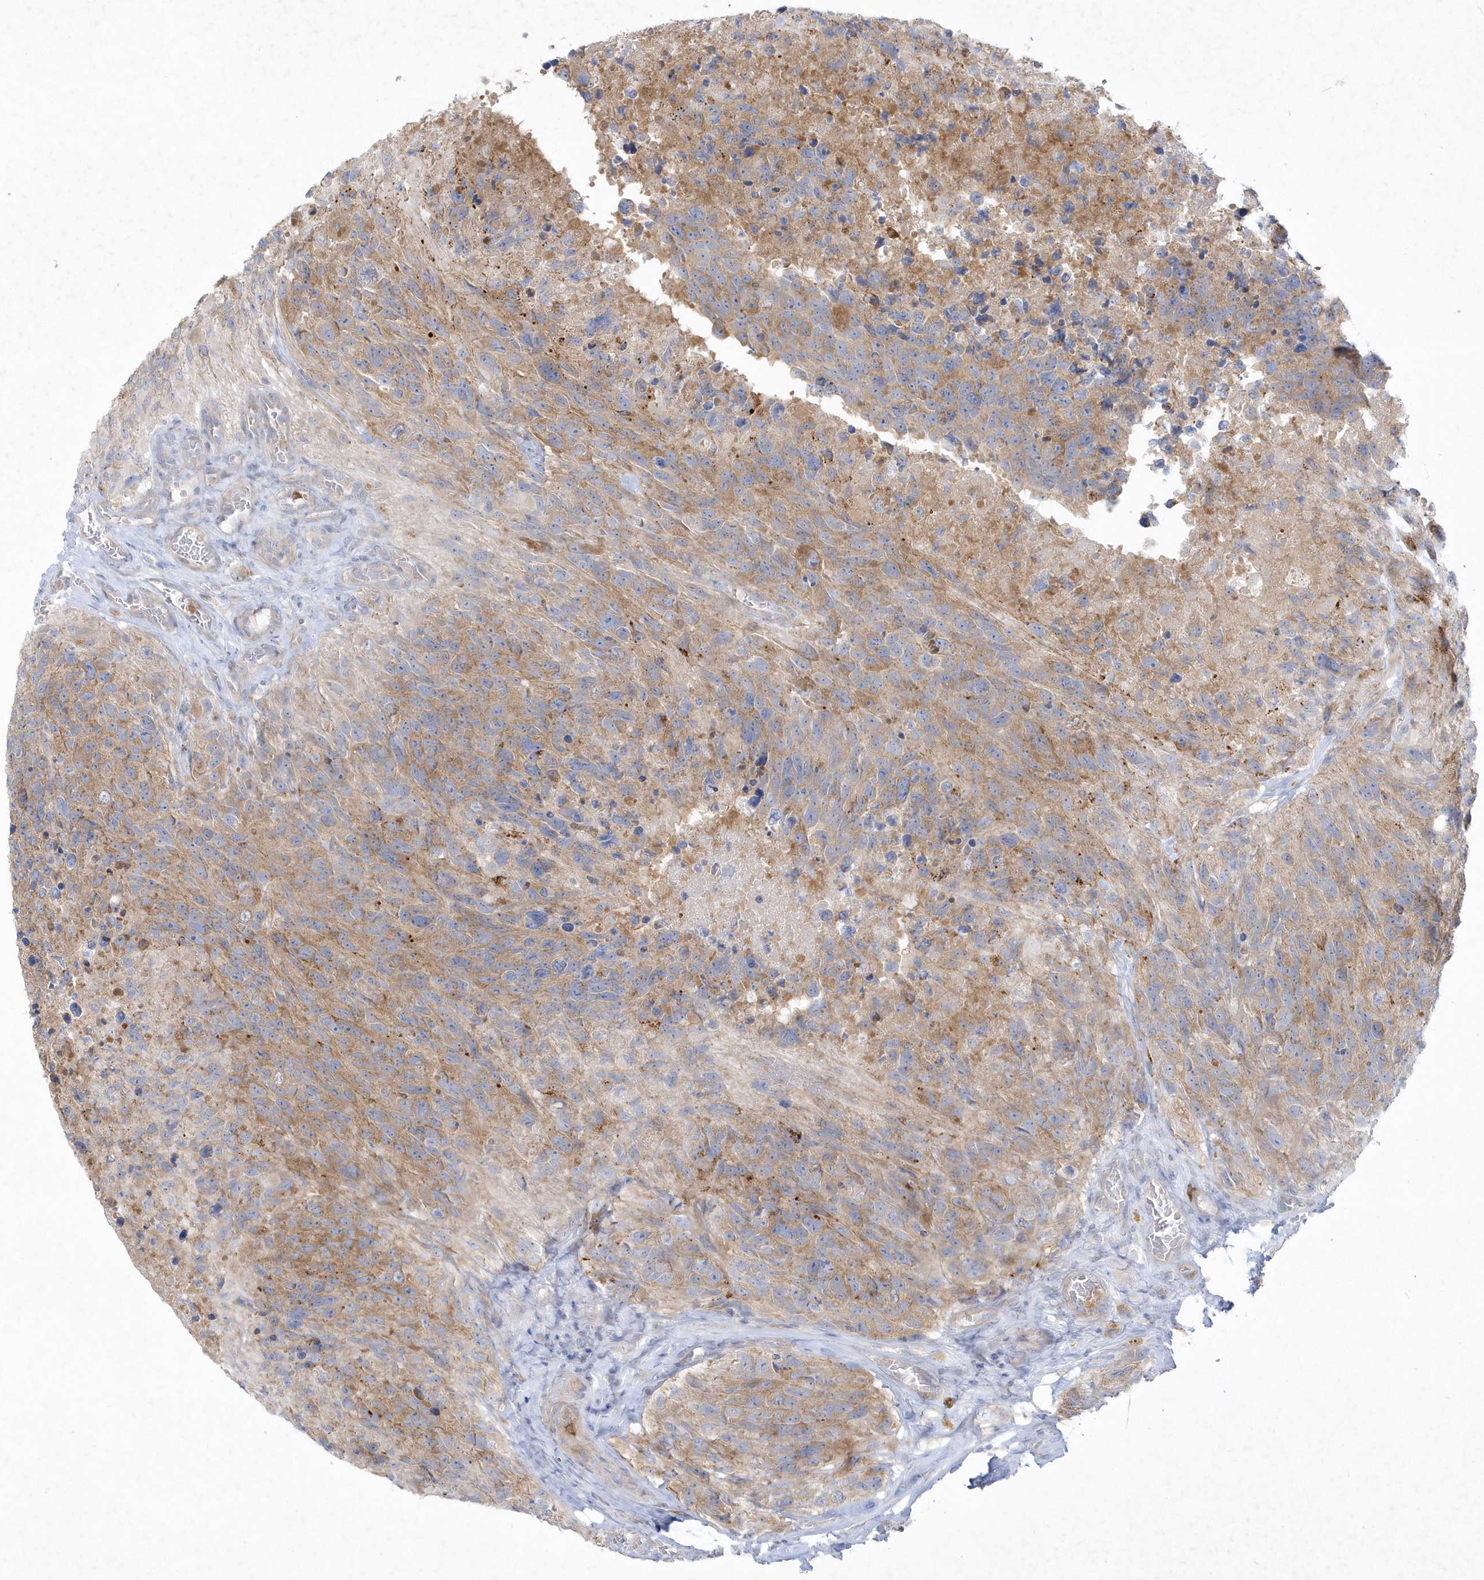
{"staining": {"intensity": "weak", "quantity": ">75%", "location": "cytoplasmic/membranous"}, "tissue": "glioma", "cell_type": "Tumor cells", "image_type": "cancer", "snomed": [{"axis": "morphology", "description": "Glioma, malignant, High grade"}, {"axis": "topography", "description": "Brain"}], "caption": "Malignant high-grade glioma was stained to show a protein in brown. There is low levels of weak cytoplasmic/membranous expression in about >75% of tumor cells.", "gene": "LARS1", "patient": {"sex": "male", "age": 69}}